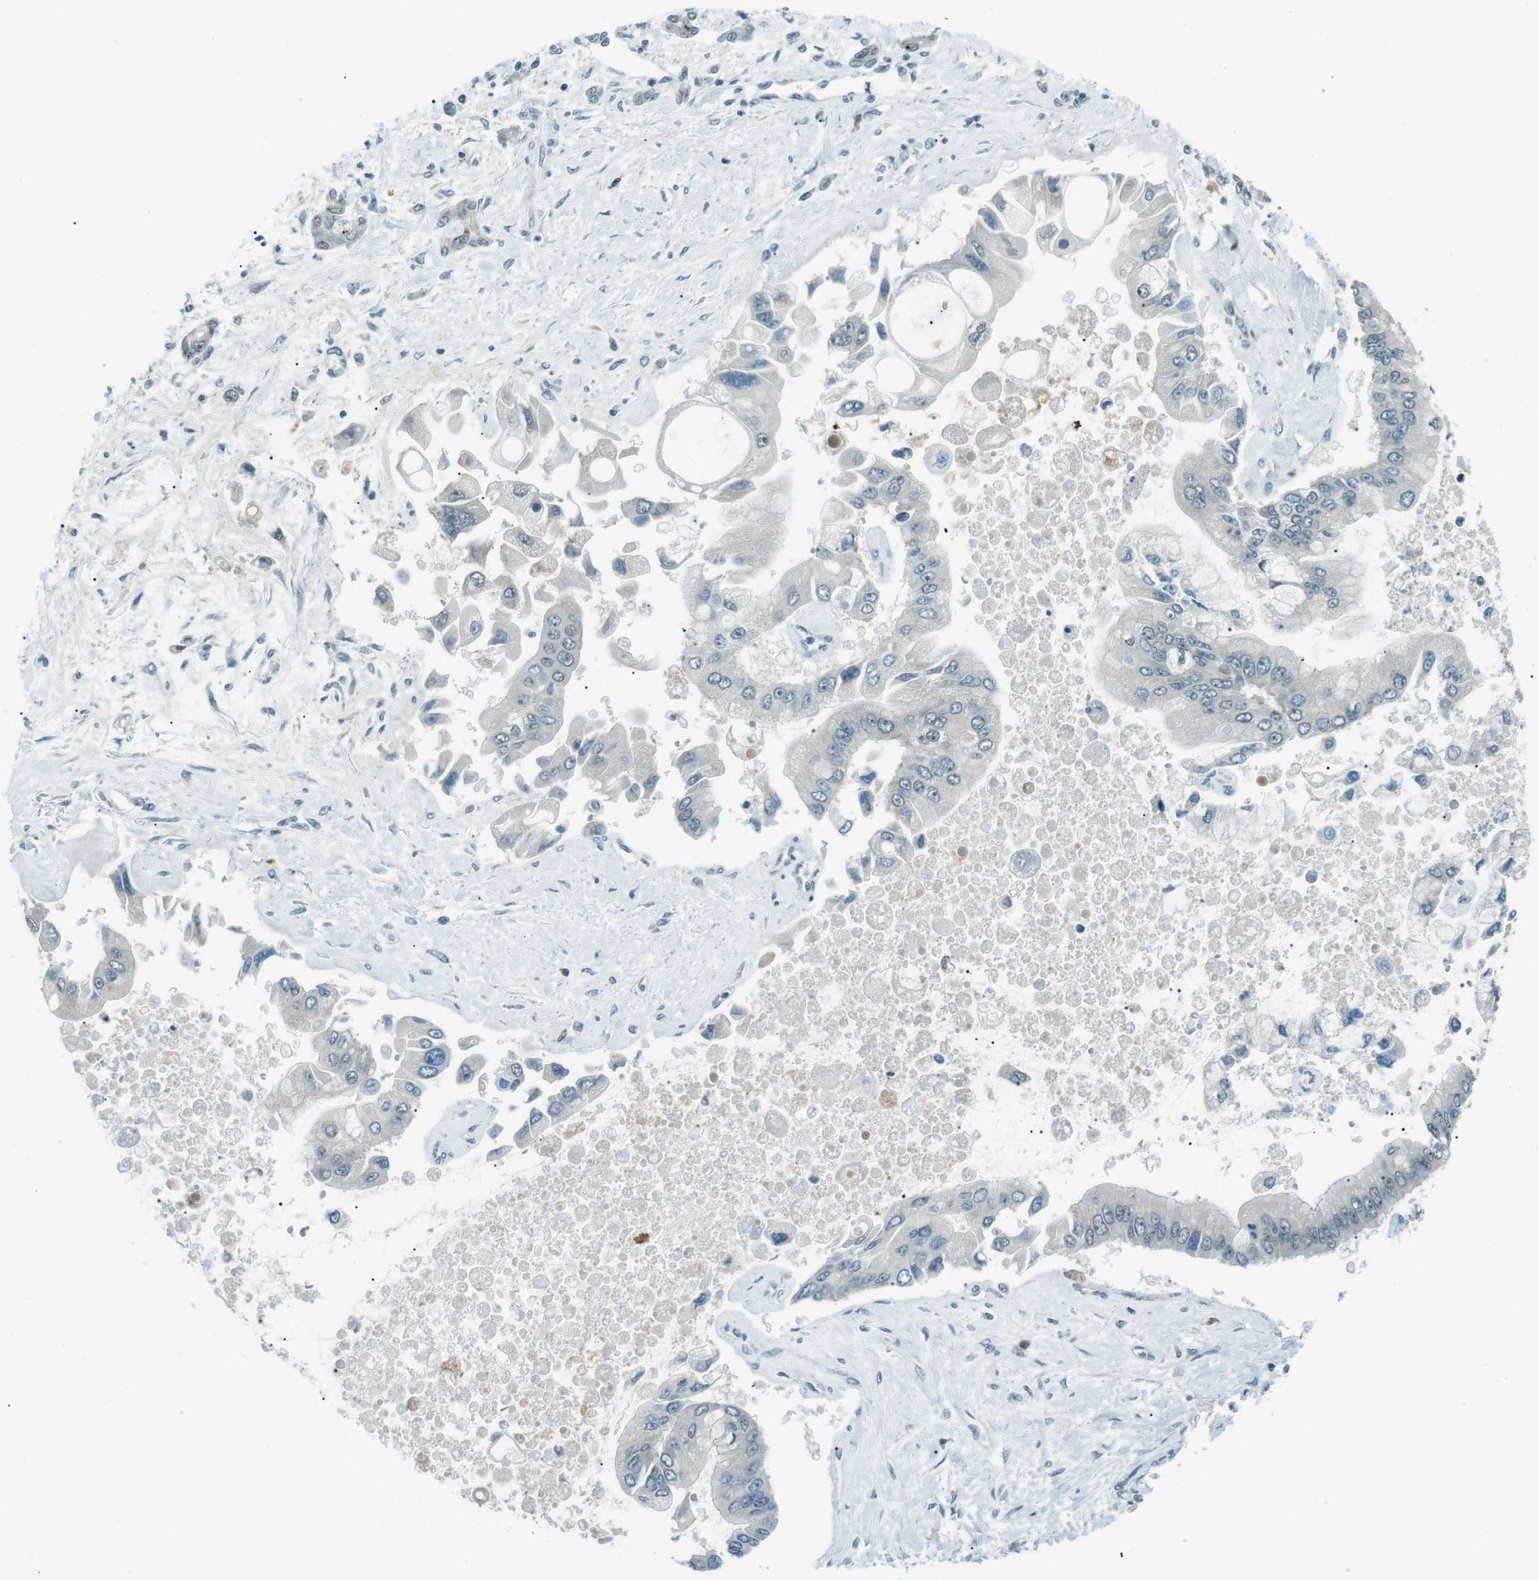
{"staining": {"intensity": "negative", "quantity": "none", "location": "none"}, "tissue": "liver cancer", "cell_type": "Tumor cells", "image_type": "cancer", "snomed": [{"axis": "morphology", "description": "Cholangiocarcinoma"}, {"axis": "topography", "description": "Liver"}], "caption": "Histopathology image shows no protein expression in tumor cells of liver cancer tissue.", "gene": "PJA1", "patient": {"sex": "male", "age": 50}}